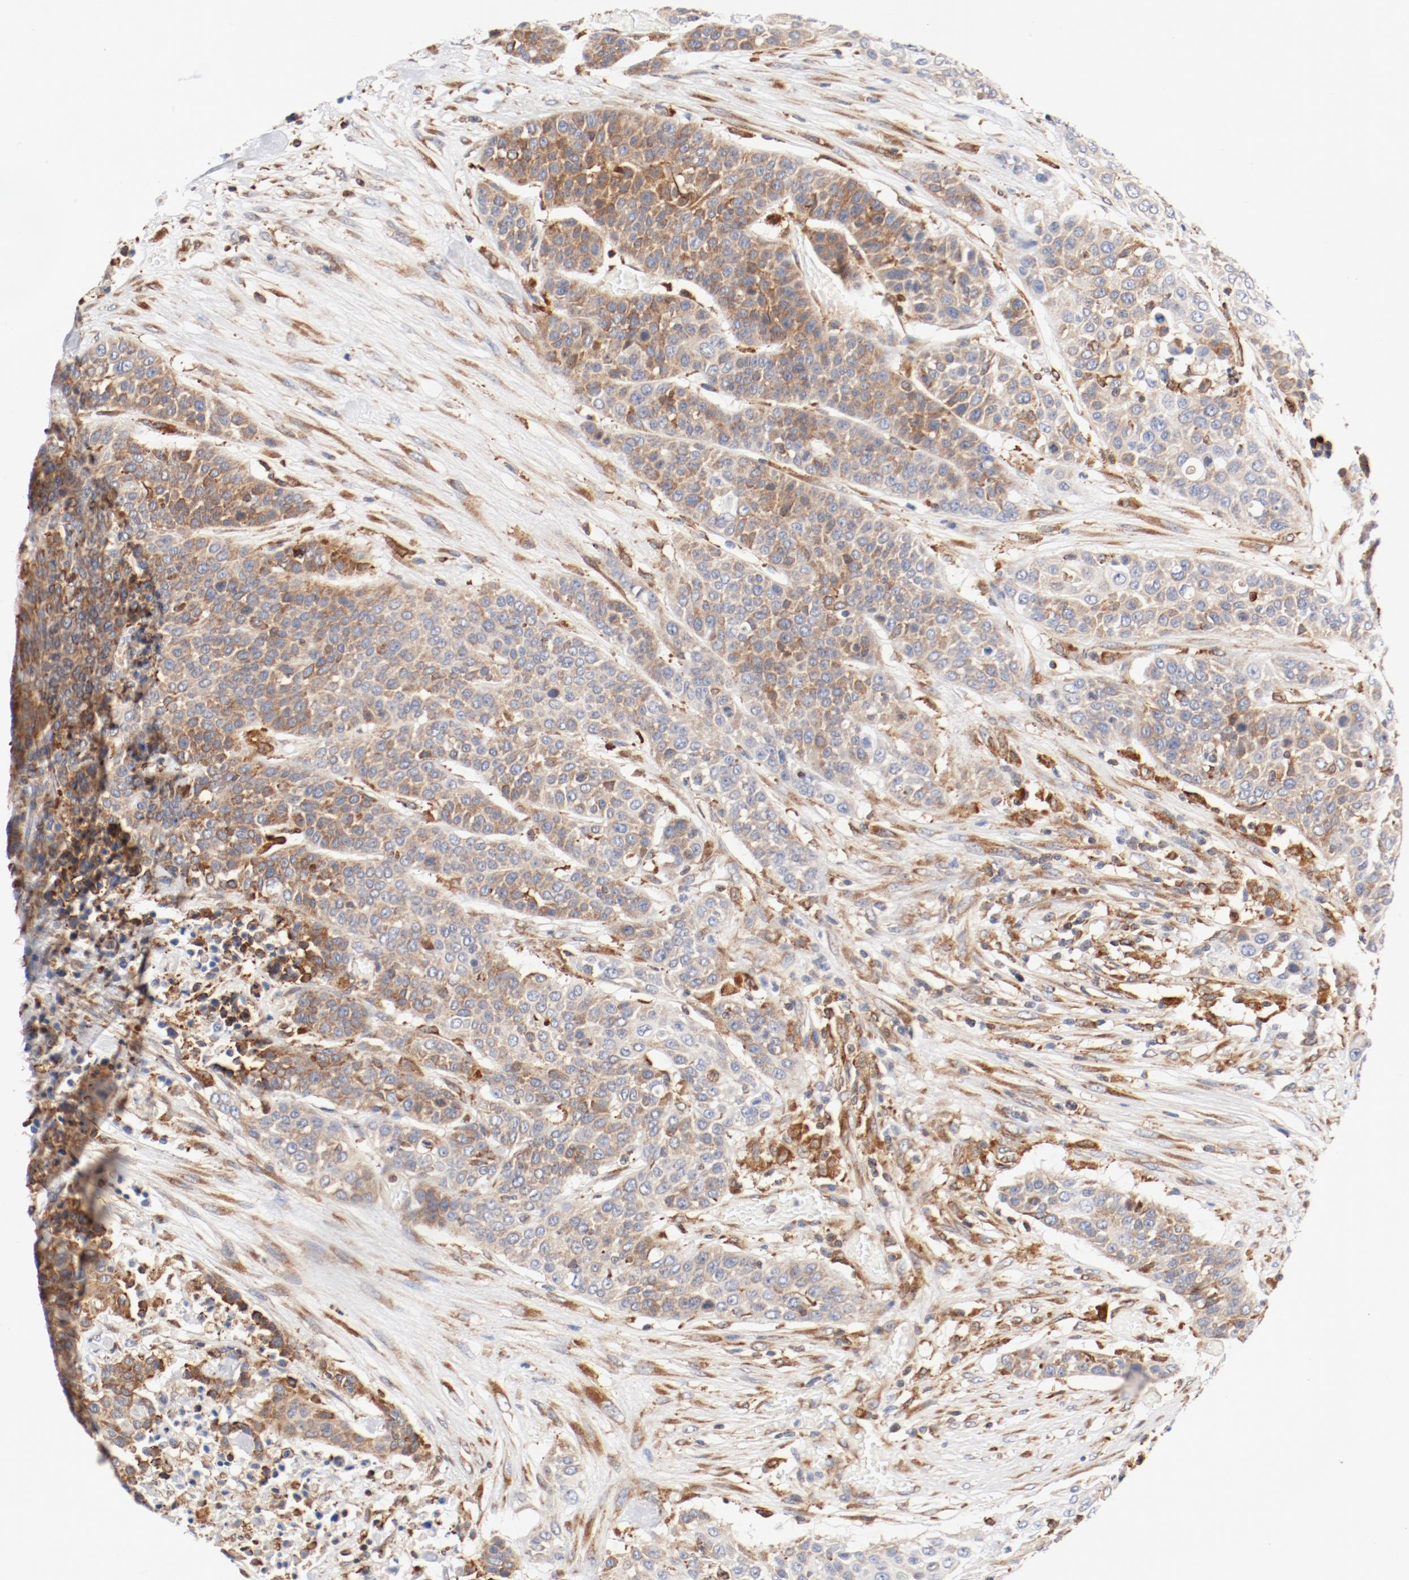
{"staining": {"intensity": "moderate", "quantity": ">75%", "location": "cytoplasmic/membranous"}, "tissue": "urothelial cancer", "cell_type": "Tumor cells", "image_type": "cancer", "snomed": [{"axis": "morphology", "description": "Urothelial carcinoma, High grade"}, {"axis": "topography", "description": "Urinary bladder"}], "caption": "This is a histology image of immunohistochemistry staining of urothelial cancer, which shows moderate expression in the cytoplasmic/membranous of tumor cells.", "gene": "PDPK1", "patient": {"sex": "male", "age": 74}}